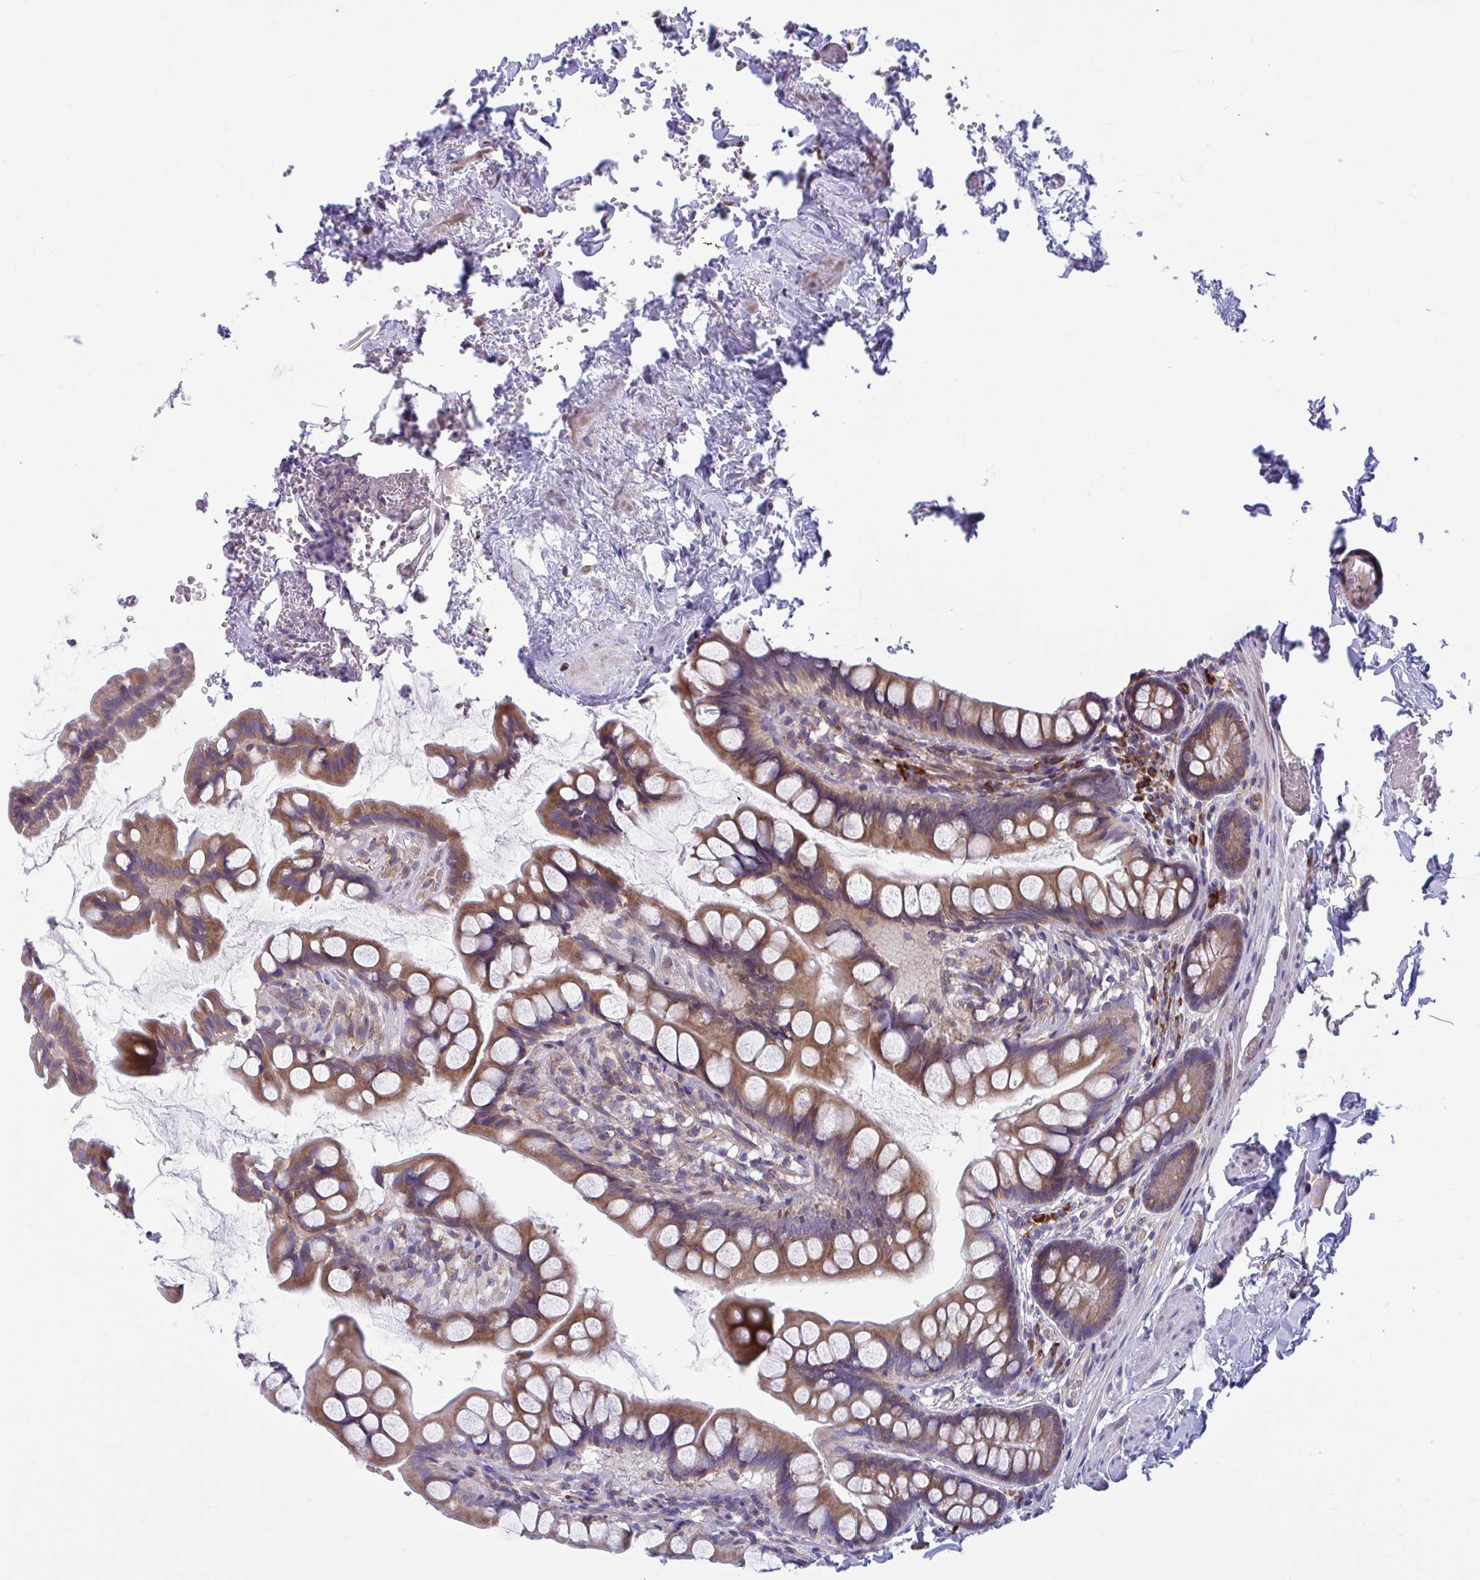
{"staining": {"intensity": "moderate", "quantity": ">75%", "location": "cytoplasmic/membranous"}, "tissue": "small intestine", "cell_type": "Glandular cells", "image_type": "normal", "snomed": [{"axis": "morphology", "description": "Normal tissue, NOS"}, {"axis": "topography", "description": "Small intestine"}], "caption": "Immunohistochemistry photomicrograph of benign human small intestine stained for a protein (brown), which shows medium levels of moderate cytoplasmic/membranous expression in about >75% of glandular cells.", "gene": "WBP1", "patient": {"sex": "male", "age": 70}}